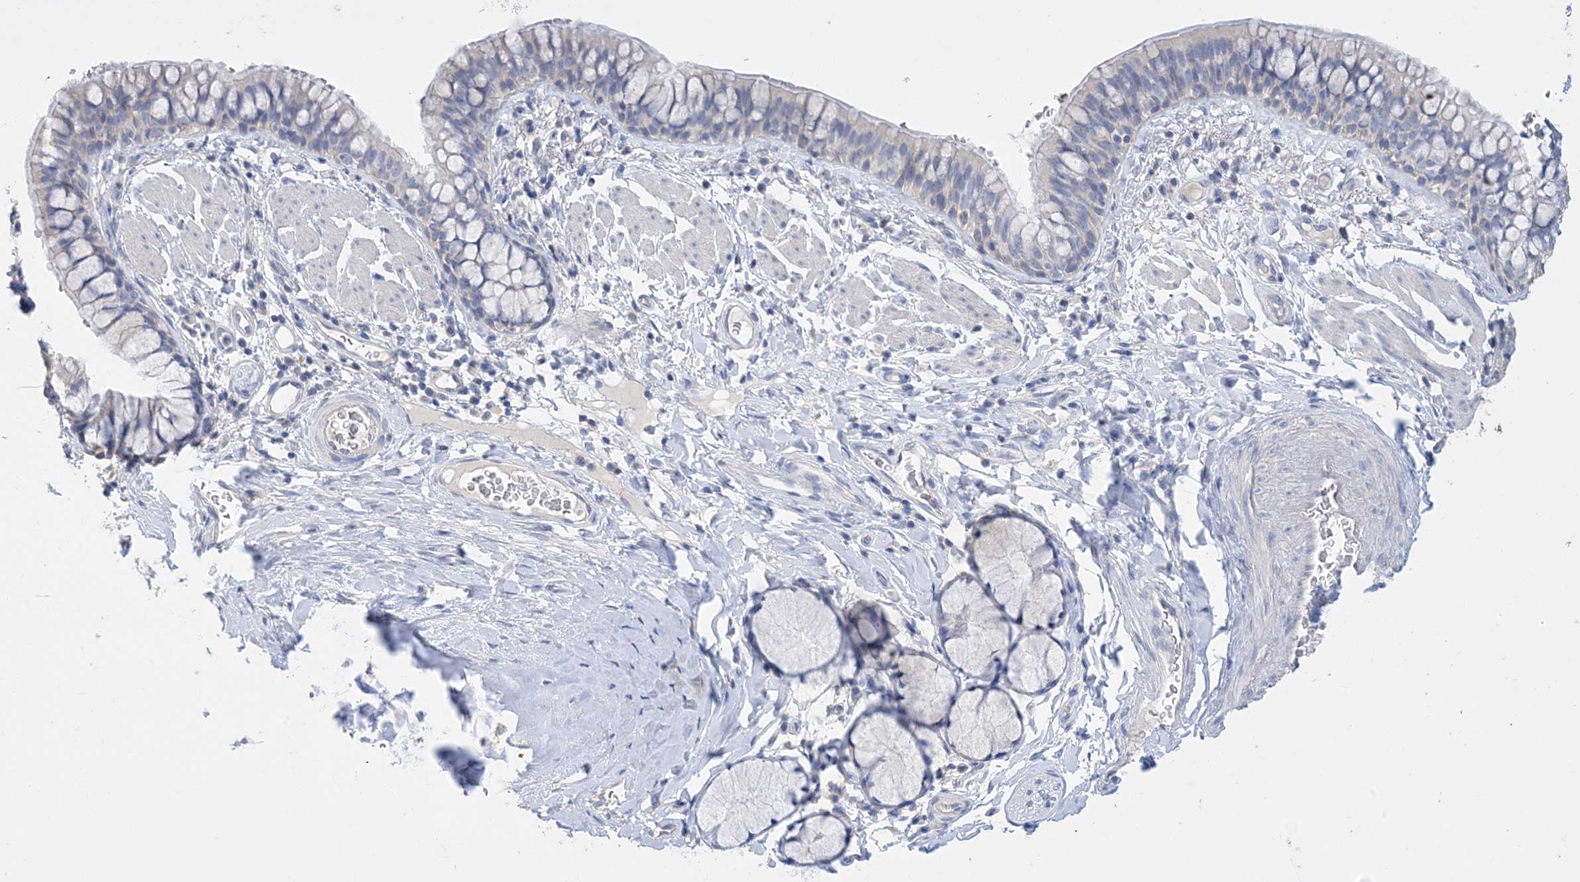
{"staining": {"intensity": "negative", "quantity": "none", "location": "none"}, "tissue": "bronchus", "cell_type": "Respiratory epithelial cells", "image_type": "normal", "snomed": [{"axis": "morphology", "description": "Normal tissue, NOS"}, {"axis": "topography", "description": "Cartilage tissue"}, {"axis": "topography", "description": "Bronchus"}], "caption": "Photomicrograph shows no significant protein positivity in respiratory epithelial cells of benign bronchus.", "gene": "KPRP", "patient": {"sex": "female", "age": 36}}